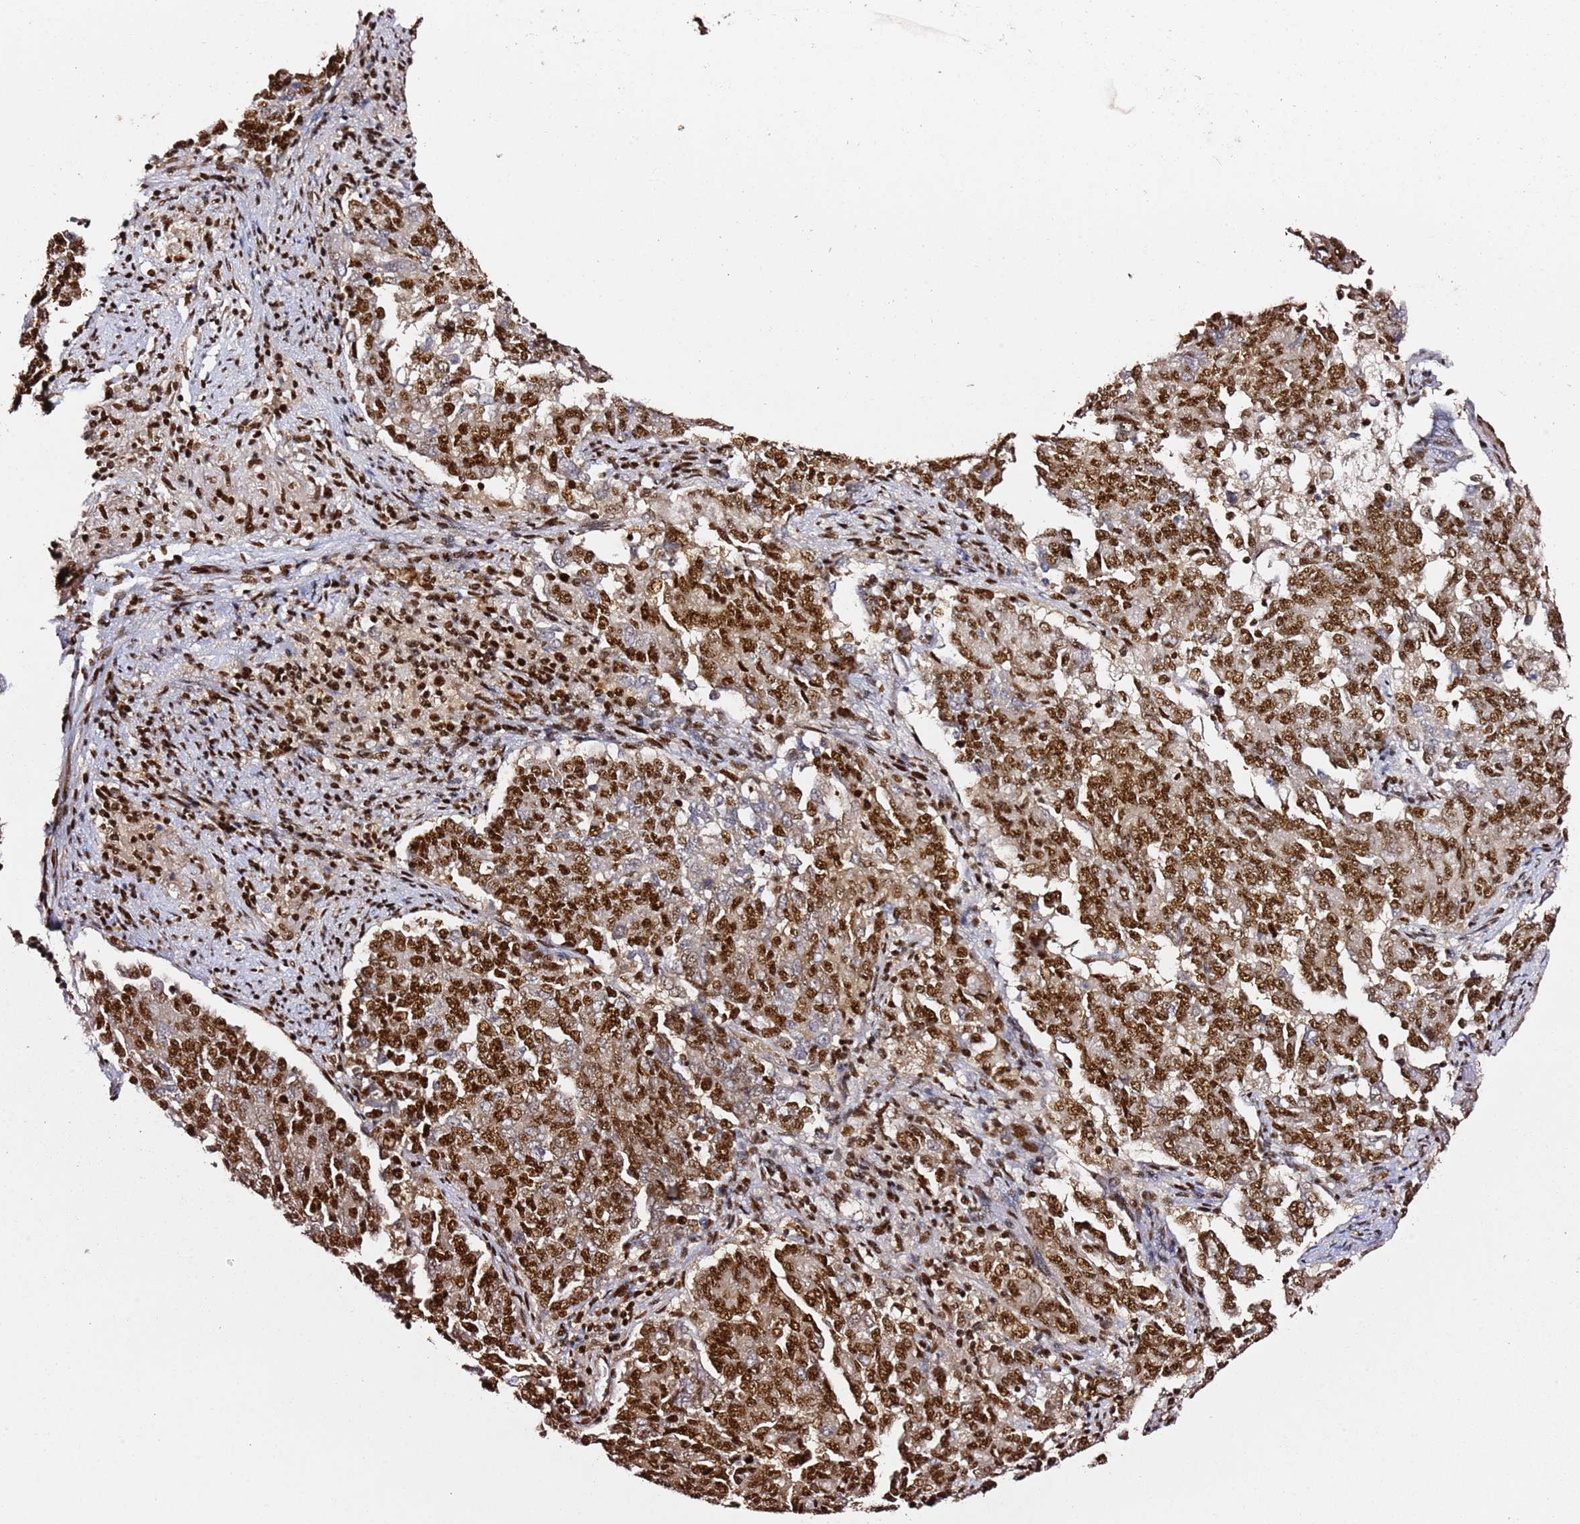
{"staining": {"intensity": "strong", "quantity": ">75%", "location": "nuclear"}, "tissue": "endometrial cancer", "cell_type": "Tumor cells", "image_type": "cancer", "snomed": [{"axis": "morphology", "description": "Adenocarcinoma, NOS"}, {"axis": "topography", "description": "Endometrium"}], "caption": "Human endometrial adenocarcinoma stained with a brown dye demonstrates strong nuclear positive positivity in approximately >75% of tumor cells.", "gene": "C6orf226", "patient": {"sex": "female", "age": 80}}